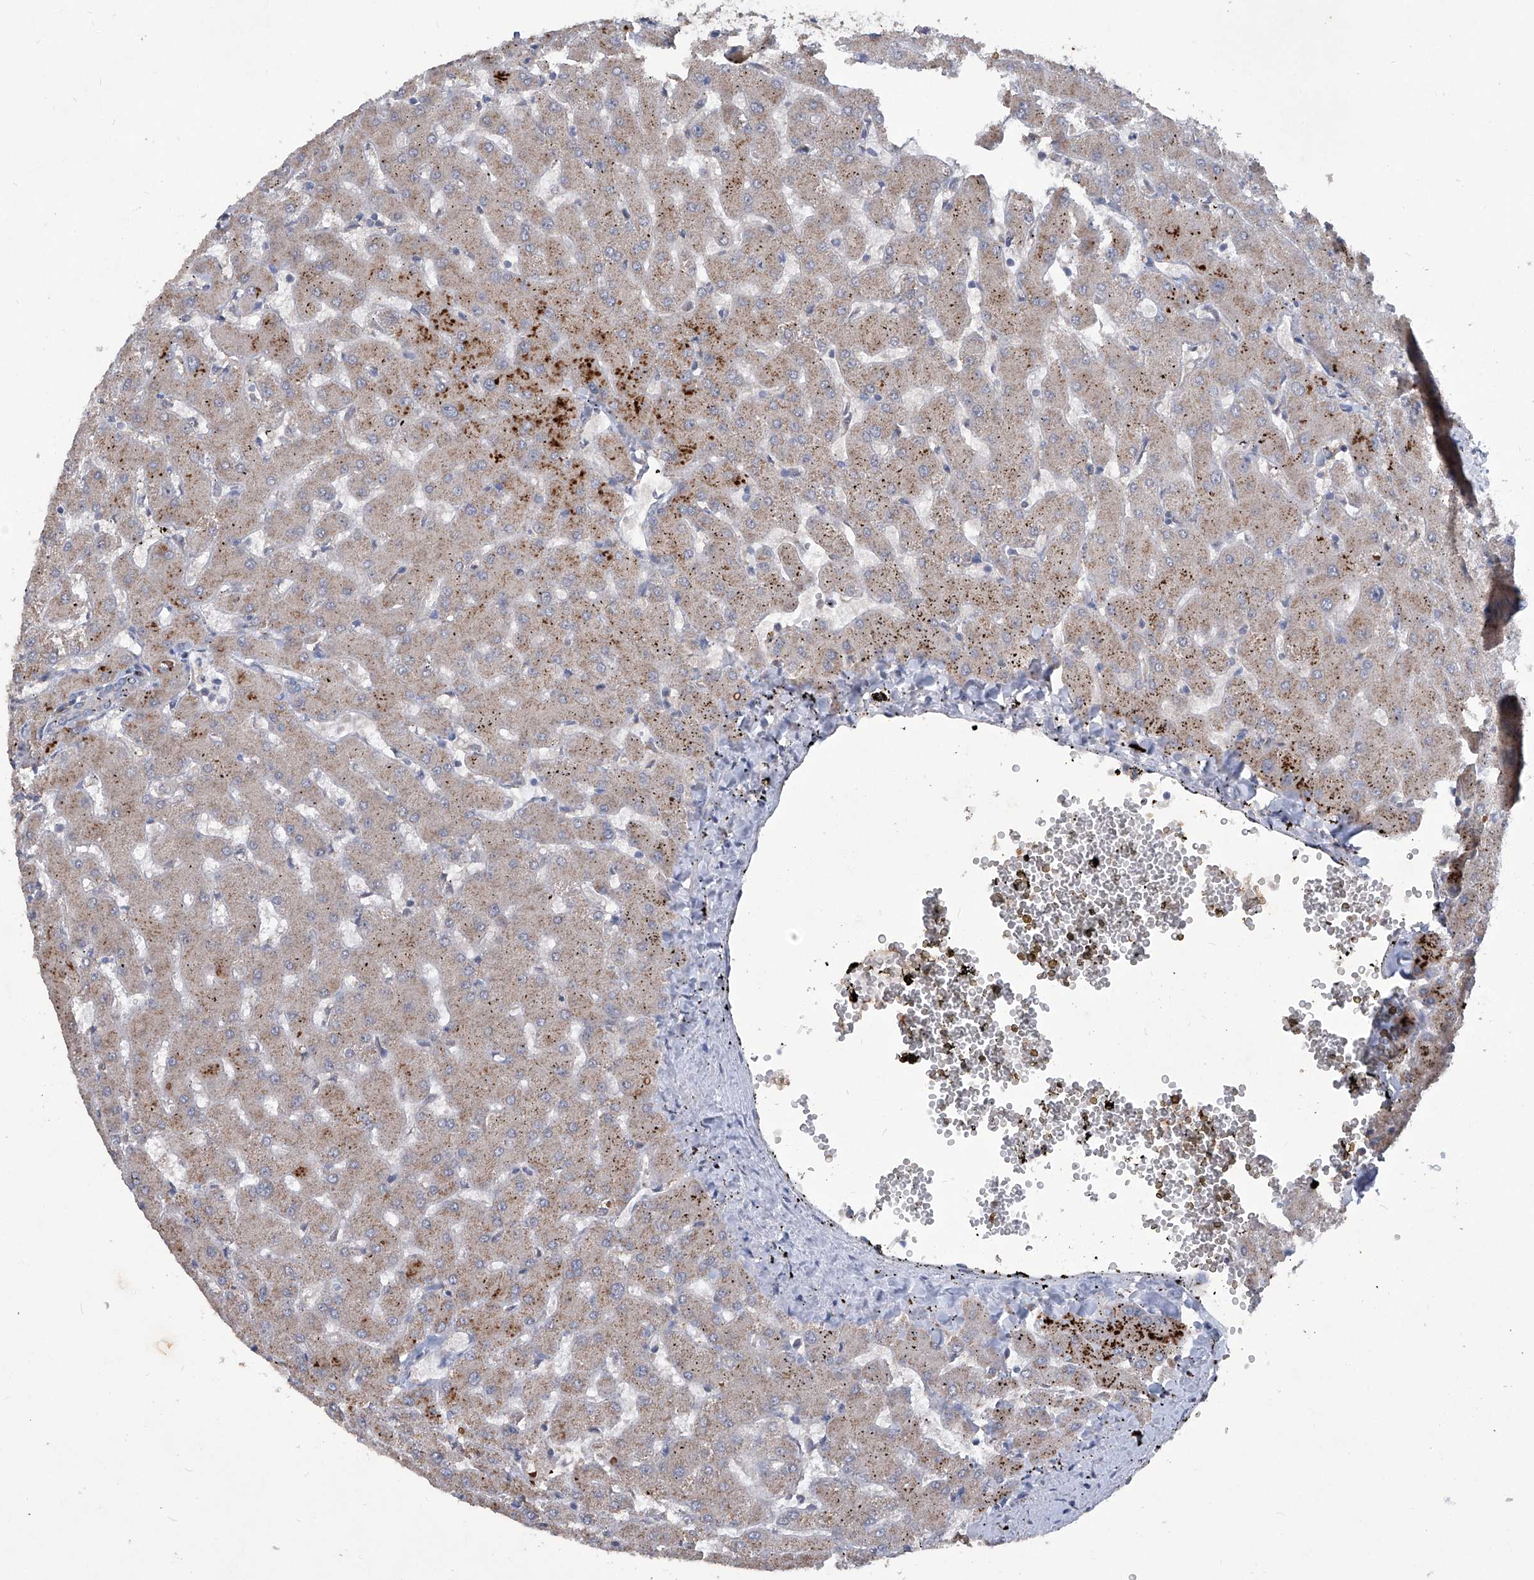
{"staining": {"intensity": "negative", "quantity": "none", "location": "none"}, "tissue": "liver", "cell_type": "Cholangiocytes", "image_type": "normal", "snomed": [{"axis": "morphology", "description": "Normal tissue, NOS"}, {"axis": "topography", "description": "Liver"}], "caption": "Photomicrograph shows no protein positivity in cholangiocytes of unremarkable liver.", "gene": "PCSK5", "patient": {"sex": "female", "age": 63}}